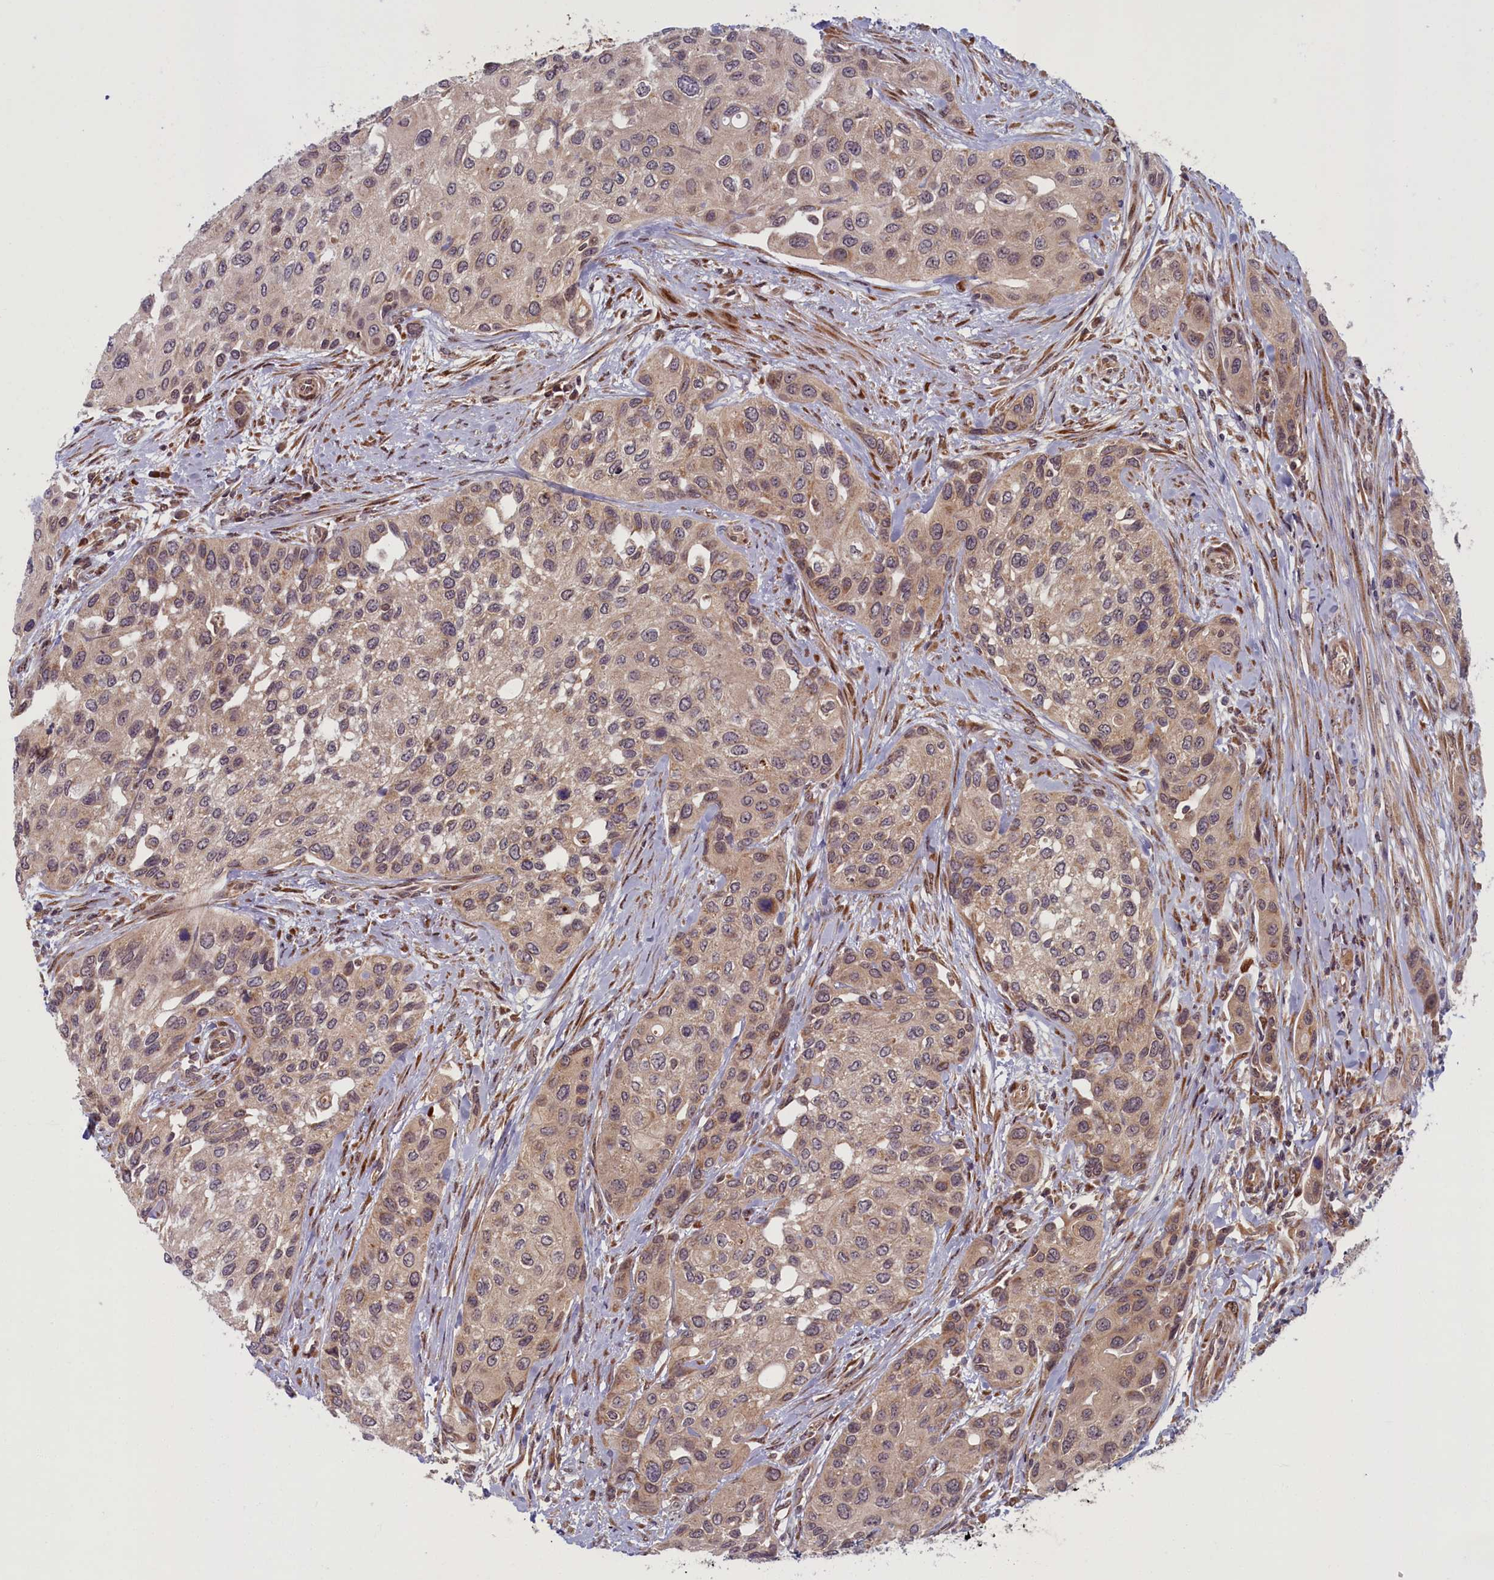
{"staining": {"intensity": "weak", "quantity": ">75%", "location": "cytoplasmic/membranous"}, "tissue": "urothelial cancer", "cell_type": "Tumor cells", "image_type": "cancer", "snomed": [{"axis": "morphology", "description": "Normal tissue, NOS"}, {"axis": "morphology", "description": "Urothelial carcinoma, High grade"}, {"axis": "topography", "description": "Vascular tissue"}, {"axis": "topography", "description": "Urinary bladder"}], "caption": "This photomicrograph reveals high-grade urothelial carcinoma stained with immunohistochemistry (IHC) to label a protein in brown. The cytoplasmic/membranous of tumor cells show weak positivity for the protein. Nuclei are counter-stained blue.", "gene": "PLA2G10", "patient": {"sex": "female", "age": 56}}